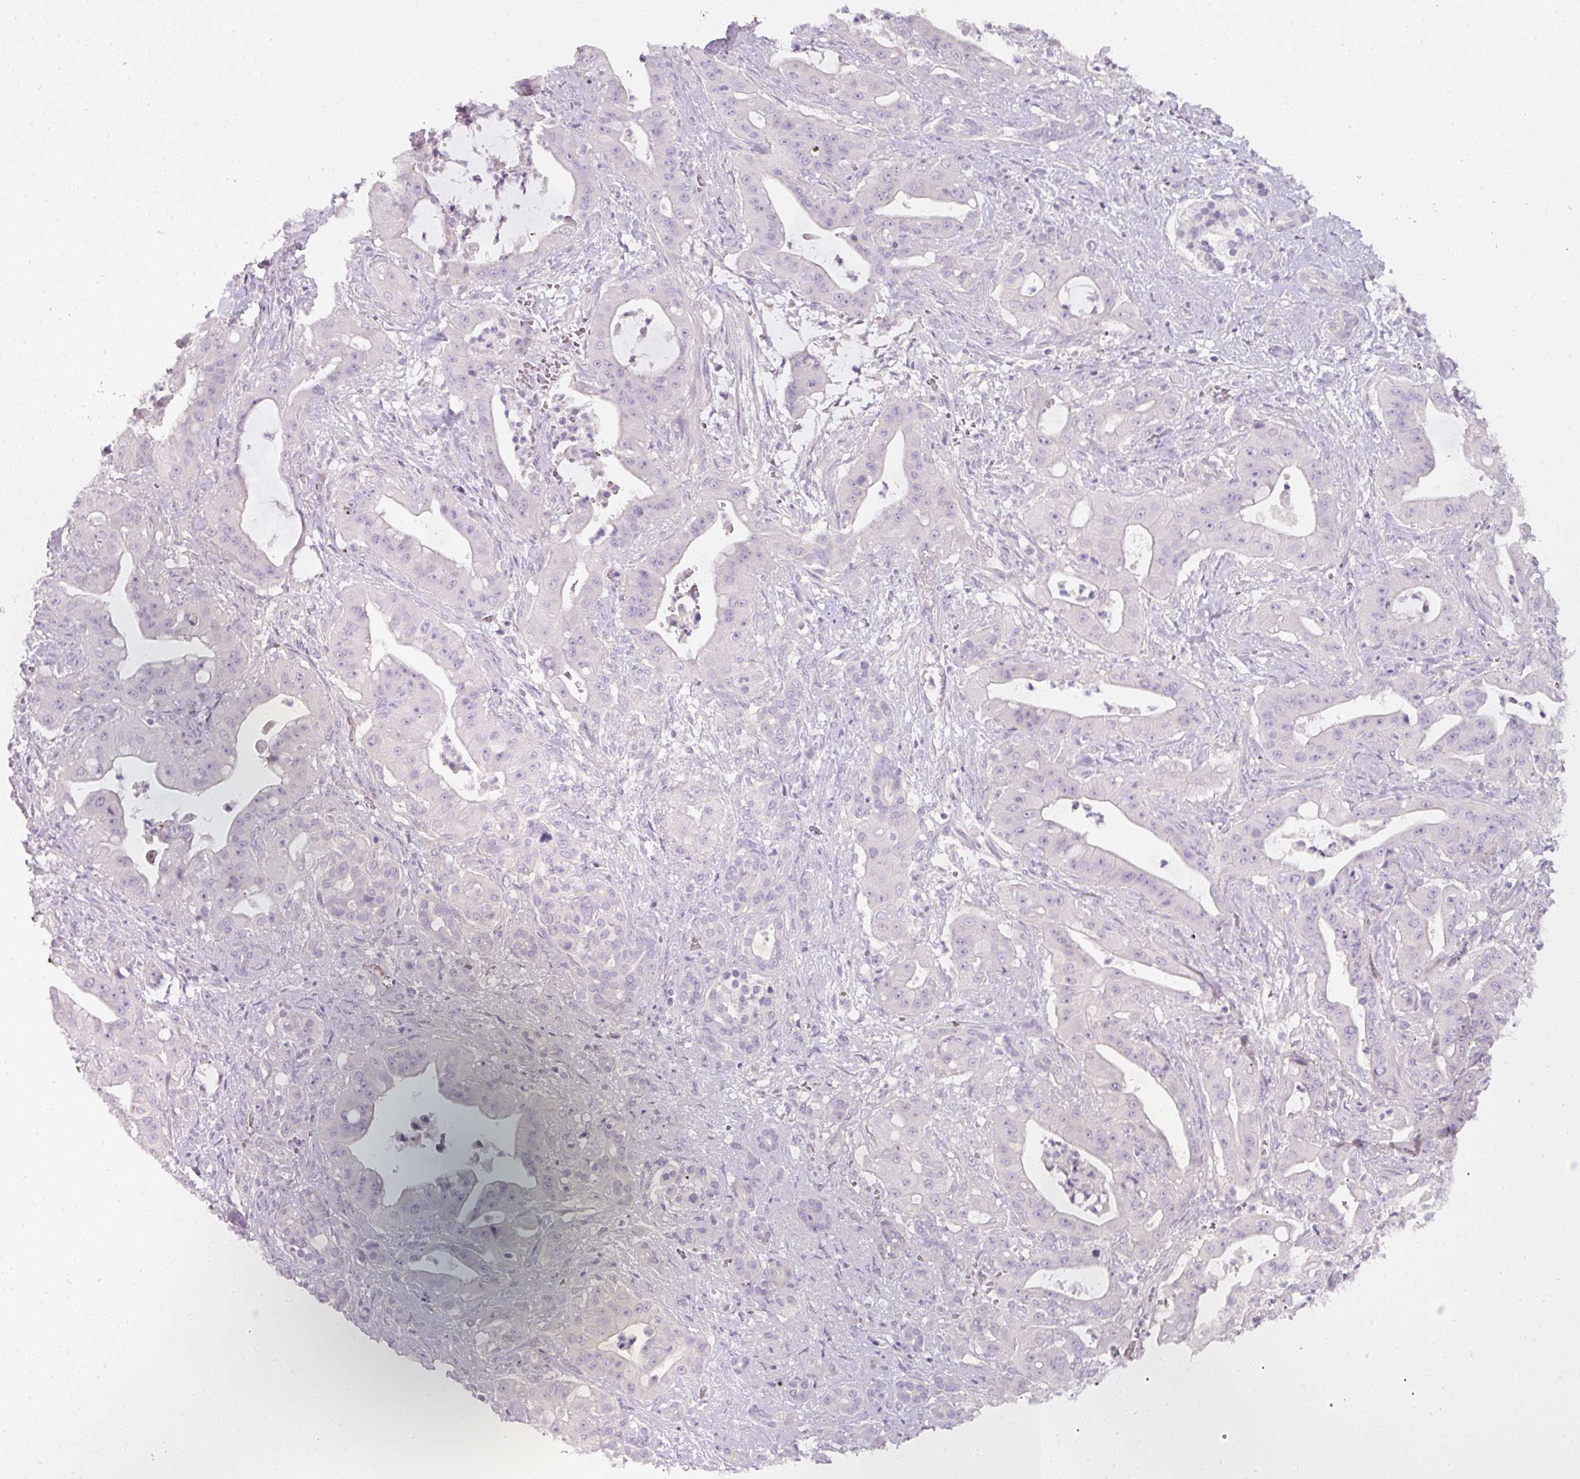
{"staining": {"intensity": "negative", "quantity": "none", "location": "none"}, "tissue": "pancreatic cancer", "cell_type": "Tumor cells", "image_type": "cancer", "snomed": [{"axis": "morphology", "description": "Adenocarcinoma, NOS"}, {"axis": "topography", "description": "Pancreas"}], "caption": "Micrograph shows no significant protein expression in tumor cells of pancreatic cancer (adenocarcinoma).", "gene": "SLC2A2", "patient": {"sex": "male", "age": 57}}